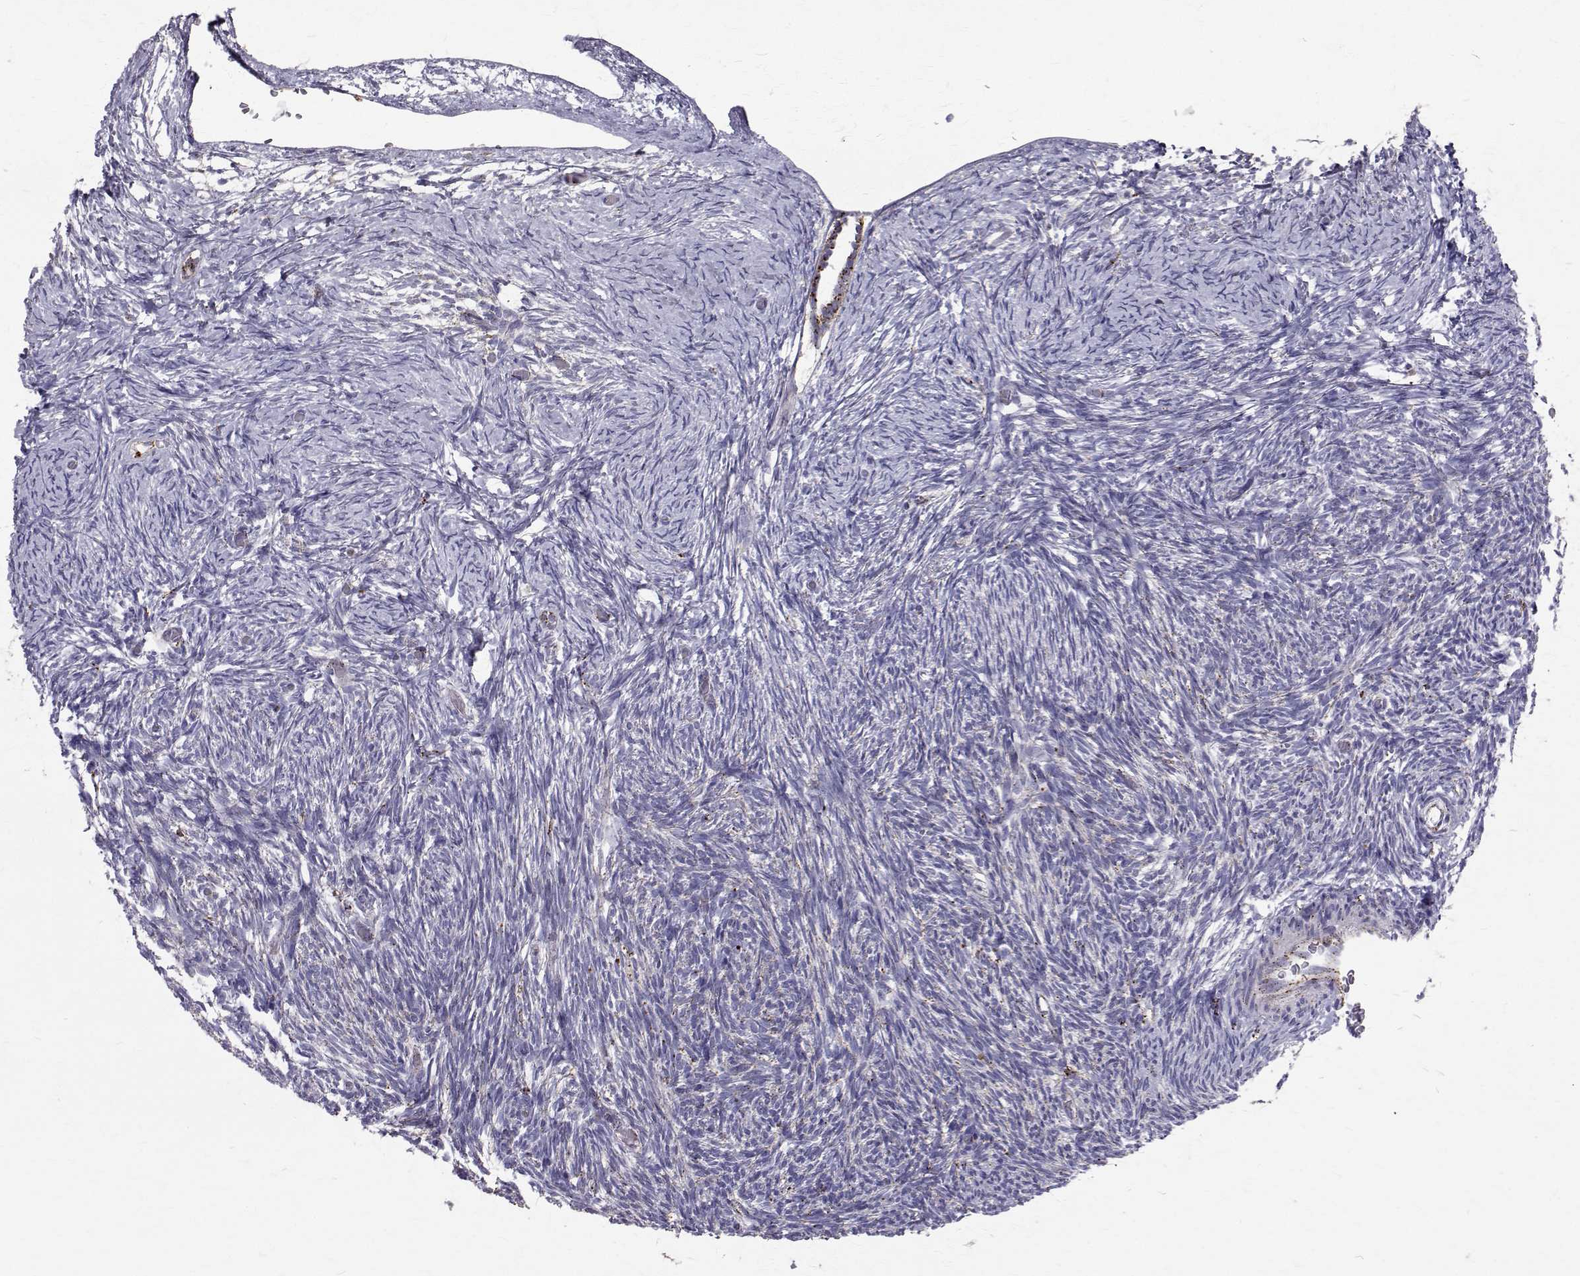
{"staining": {"intensity": "strong", "quantity": "<25%", "location": "cytoplasmic/membranous"}, "tissue": "ovary", "cell_type": "Ovarian stroma cells", "image_type": "normal", "snomed": [{"axis": "morphology", "description": "Normal tissue, NOS"}, {"axis": "topography", "description": "Ovary"}], "caption": "A brown stain highlights strong cytoplasmic/membranous positivity of a protein in ovarian stroma cells of unremarkable human ovary.", "gene": "TPP1", "patient": {"sex": "female", "age": 39}}